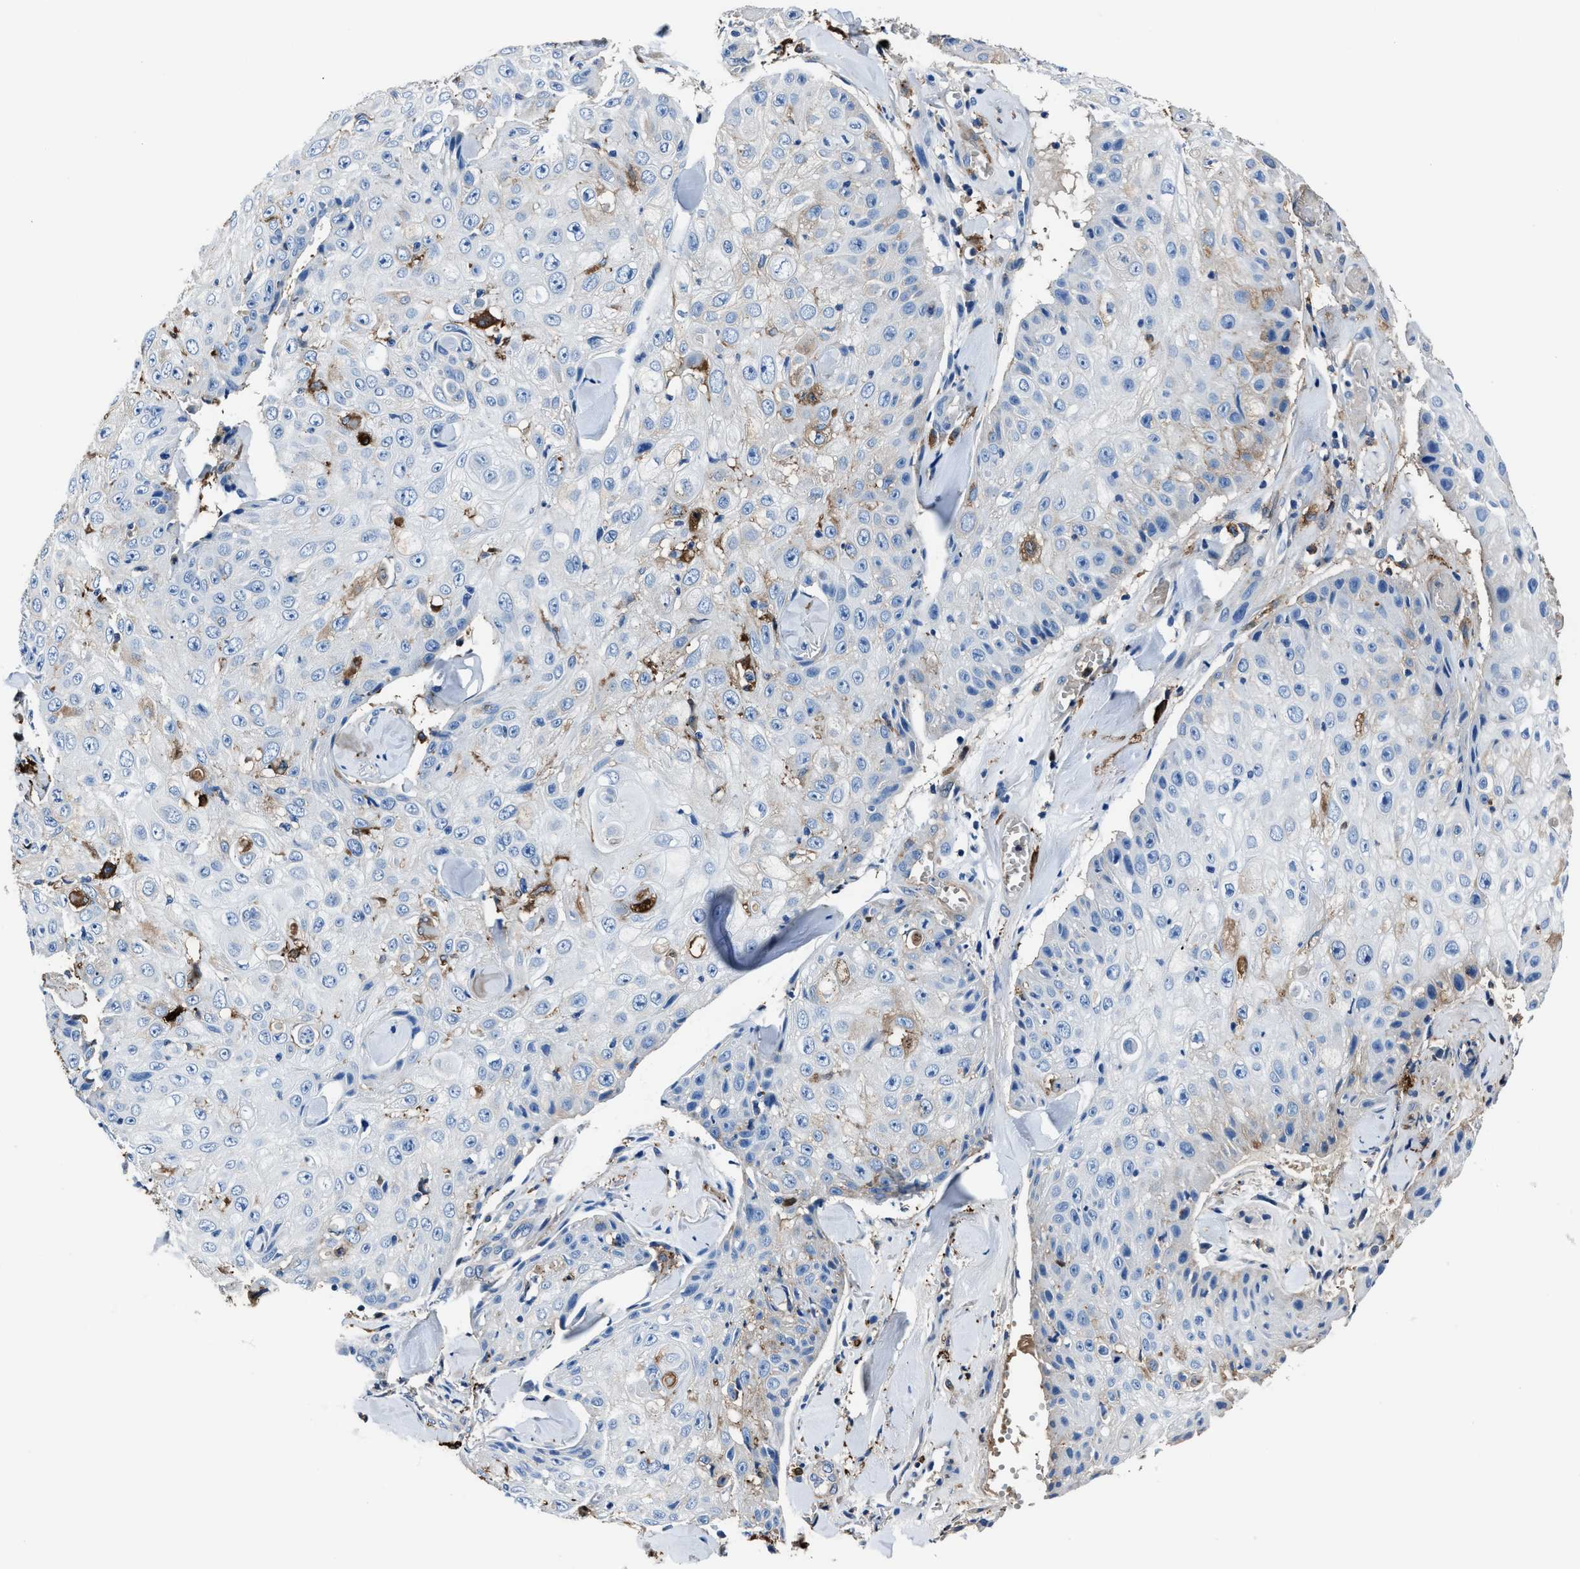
{"staining": {"intensity": "weak", "quantity": "<25%", "location": "cytoplasmic/membranous"}, "tissue": "skin cancer", "cell_type": "Tumor cells", "image_type": "cancer", "snomed": [{"axis": "morphology", "description": "Squamous cell carcinoma, NOS"}, {"axis": "topography", "description": "Skin"}], "caption": "Immunohistochemistry (IHC) photomicrograph of human squamous cell carcinoma (skin) stained for a protein (brown), which shows no staining in tumor cells. Brightfield microscopy of IHC stained with DAB (brown) and hematoxylin (blue), captured at high magnification.", "gene": "FTL", "patient": {"sex": "male", "age": 86}}